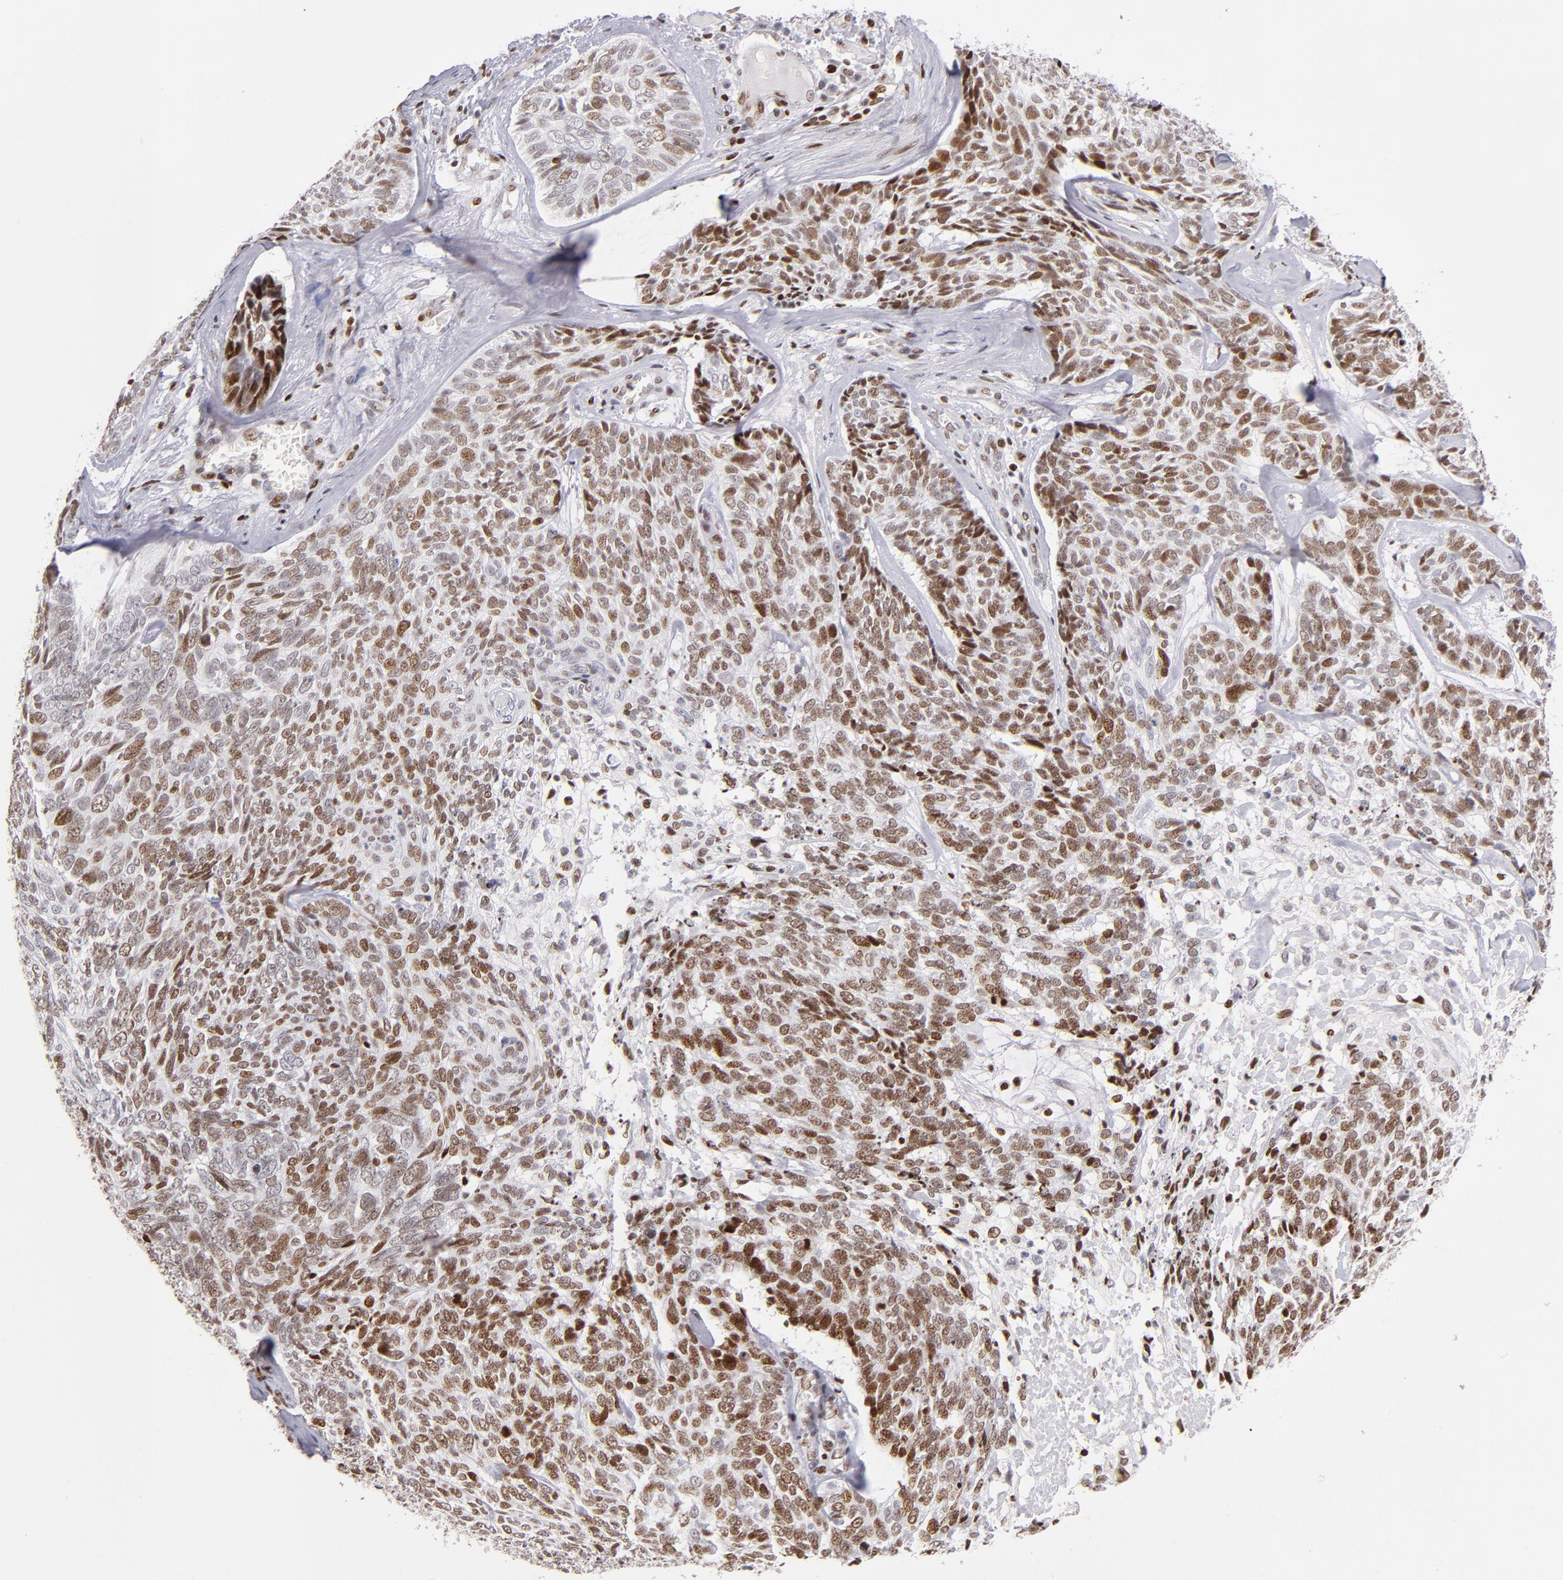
{"staining": {"intensity": "moderate", "quantity": "25%-75%", "location": "nuclear"}, "tissue": "skin cancer", "cell_type": "Tumor cells", "image_type": "cancer", "snomed": [{"axis": "morphology", "description": "Basal cell carcinoma"}, {"axis": "topography", "description": "Skin"}], "caption": "A brown stain labels moderate nuclear expression of a protein in skin cancer (basal cell carcinoma) tumor cells.", "gene": "POLA1", "patient": {"sex": "male", "age": 72}}